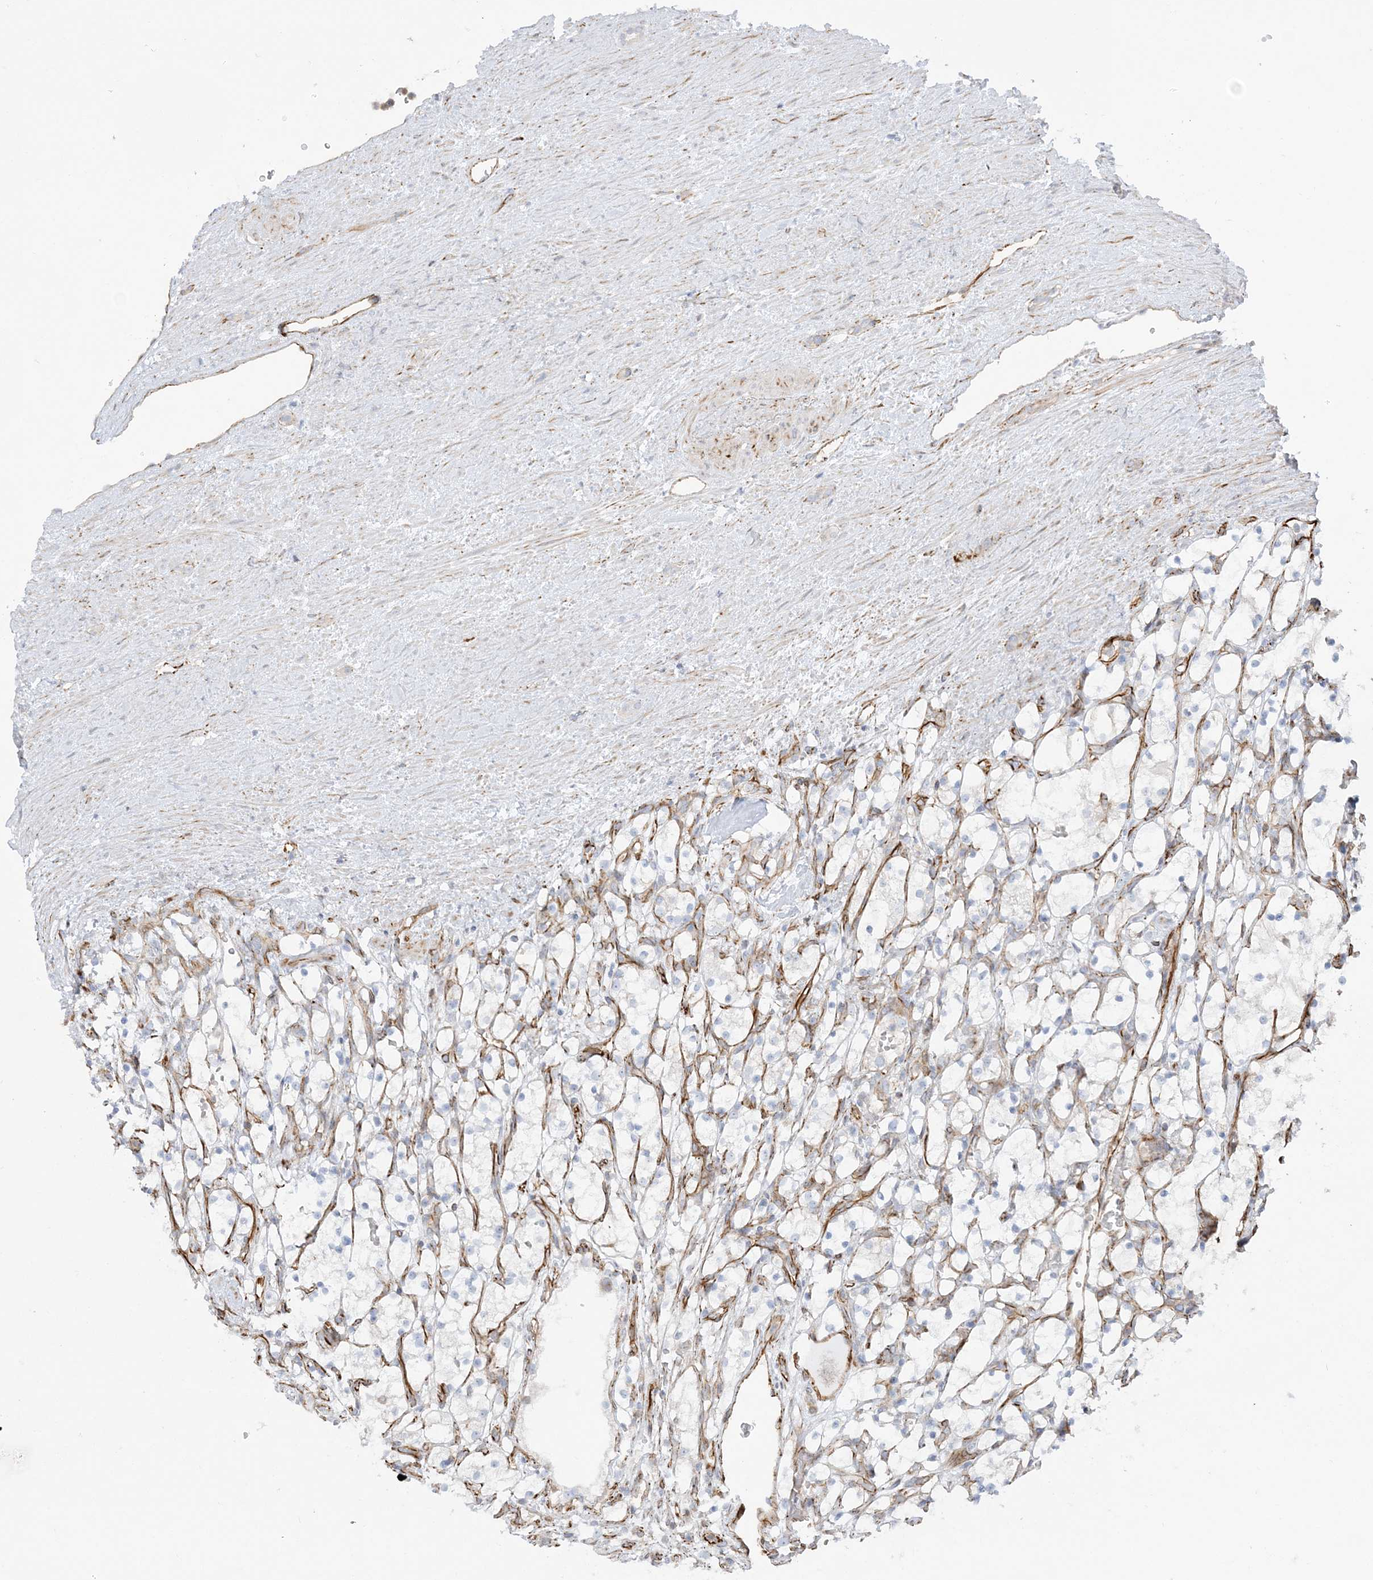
{"staining": {"intensity": "negative", "quantity": "none", "location": "none"}, "tissue": "renal cancer", "cell_type": "Tumor cells", "image_type": "cancer", "snomed": [{"axis": "morphology", "description": "Adenocarcinoma, NOS"}, {"axis": "topography", "description": "Kidney"}], "caption": "High power microscopy histopathology image of an immunohistochemistry histopathology image of adenocarcinoma (renal), revealing no significant positivity in tumor cells. (DAB (3,3'-diaminobenzidine) IHC, high magnification).", "gene": "SCLT1", "patient": {"sex": "female", "age": 69}}